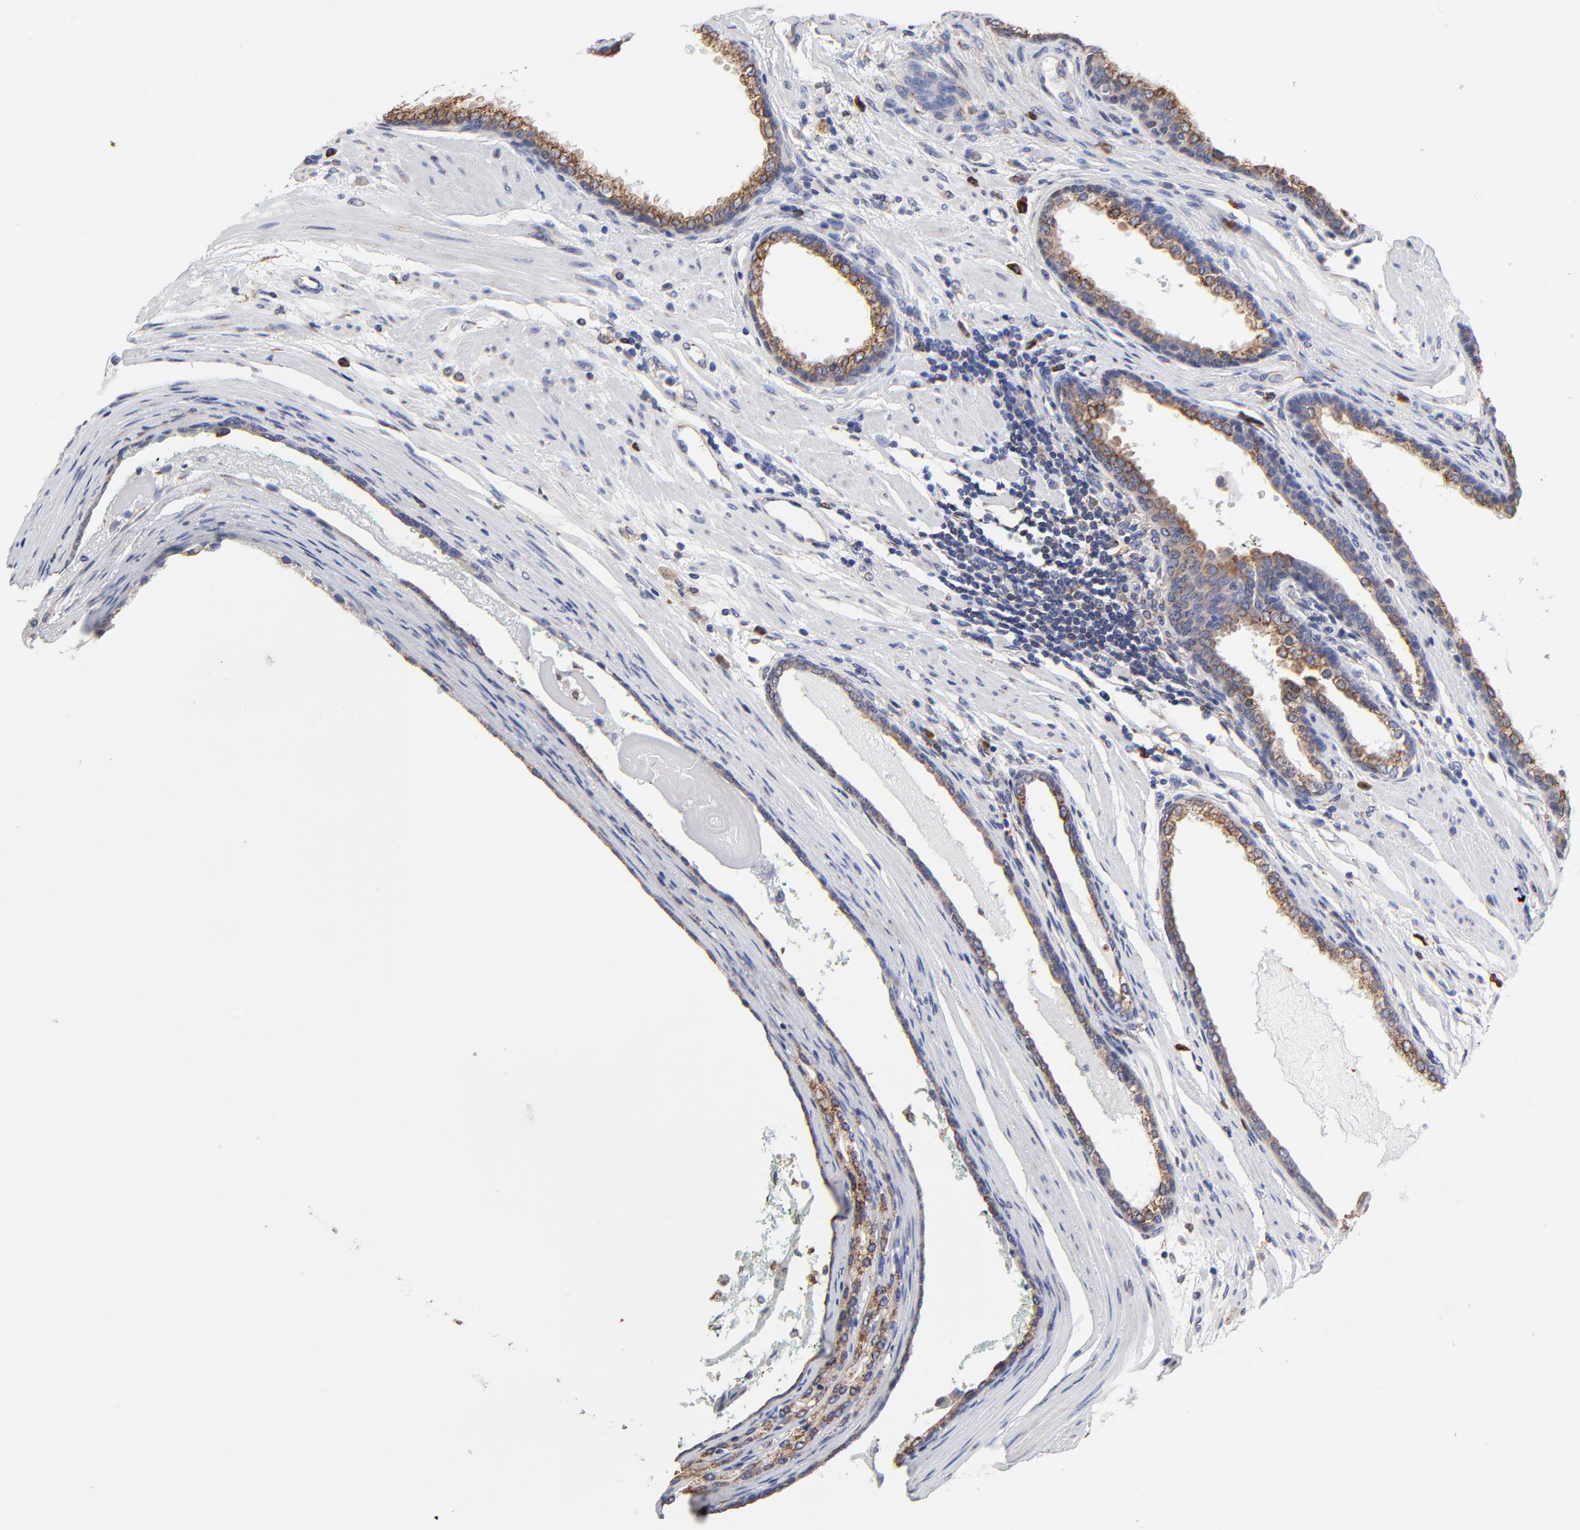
{"staining": {"intensity": "moderate", "quantity": ">75%", "location": "cytoplasmic/membranous"}, "tissue": "prostate cancer", "cell_type": "Tumor cells", "image_type": "cancer", "snomed": [{"axis": "morphology", "description": "Adenocarcinoma, Medium grade"}, {"axis": "topography", "description": "Prostate"}], "caption": "A histopathology image showing moderate cytoplasmic/membranous expression in about >75% of tumor cells in prostate cancer (medium-grade adenocarcinoma), as visualized by brown immunohistochemical staining.", "gene": "LMAN1", "patient": {"sex": "male", "age": 72}}